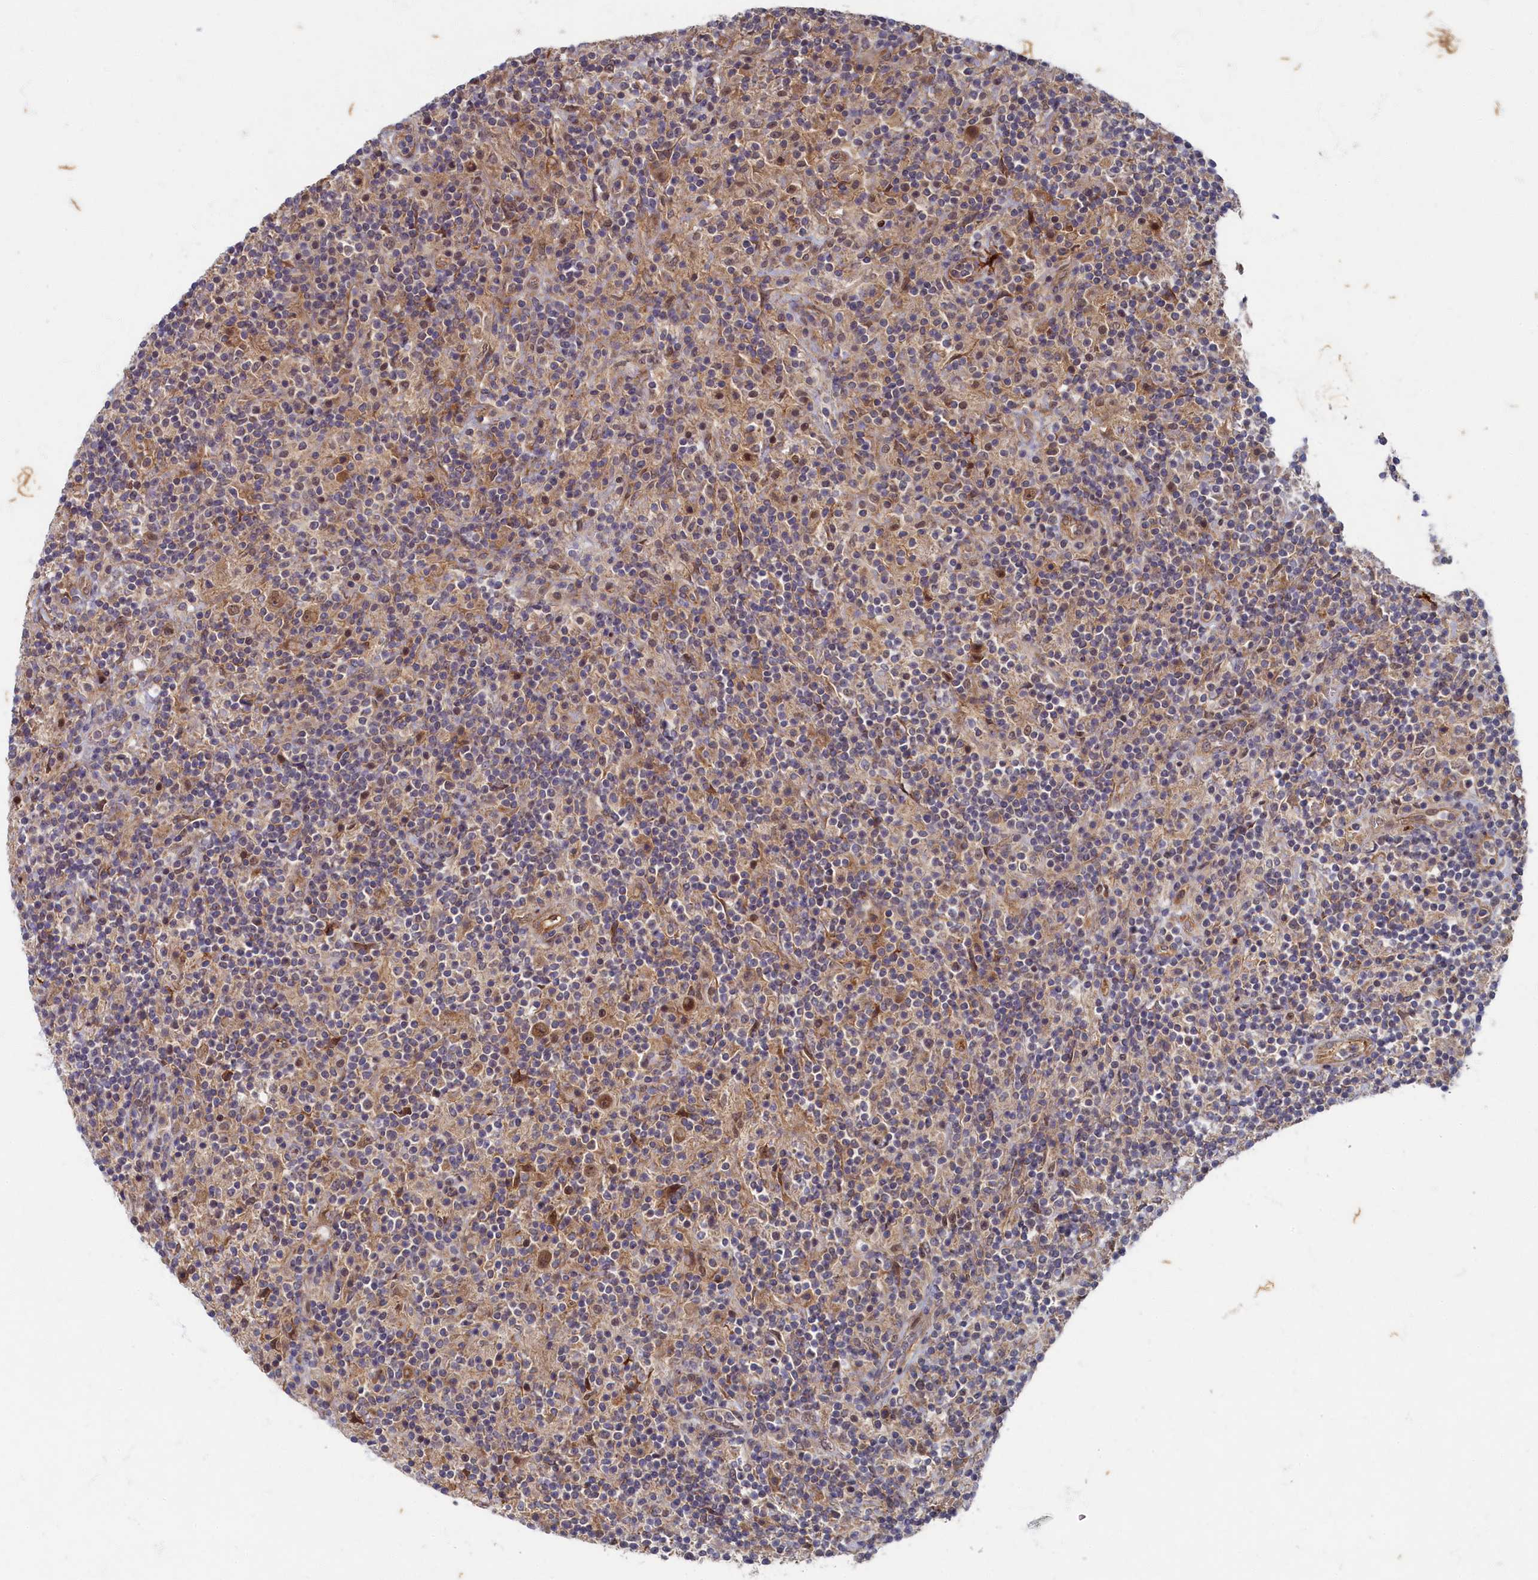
{"staining": {"intensity": "moderate", "quantity": ">75%", "location": "cytoplasmic/membranous,nuclear"}, "tissue": "lymphoma", "cell_type": "Tumor cells", "image_type": "cancer", "snomed": [{"axis": "morphology", "description": "Hodgkin's disease, NOS"}, {"axis": "topography", "description": "Lymph node"}], "caption": "This is a micrograph of immunohistochemistry (IHC) staining of lymphoma, which shows moderate positivity in the cytoplasmic/membranous and nuclear of tumor cells.", "gene": "WDR59", "patient": {"sex": "male", "age": 70}}